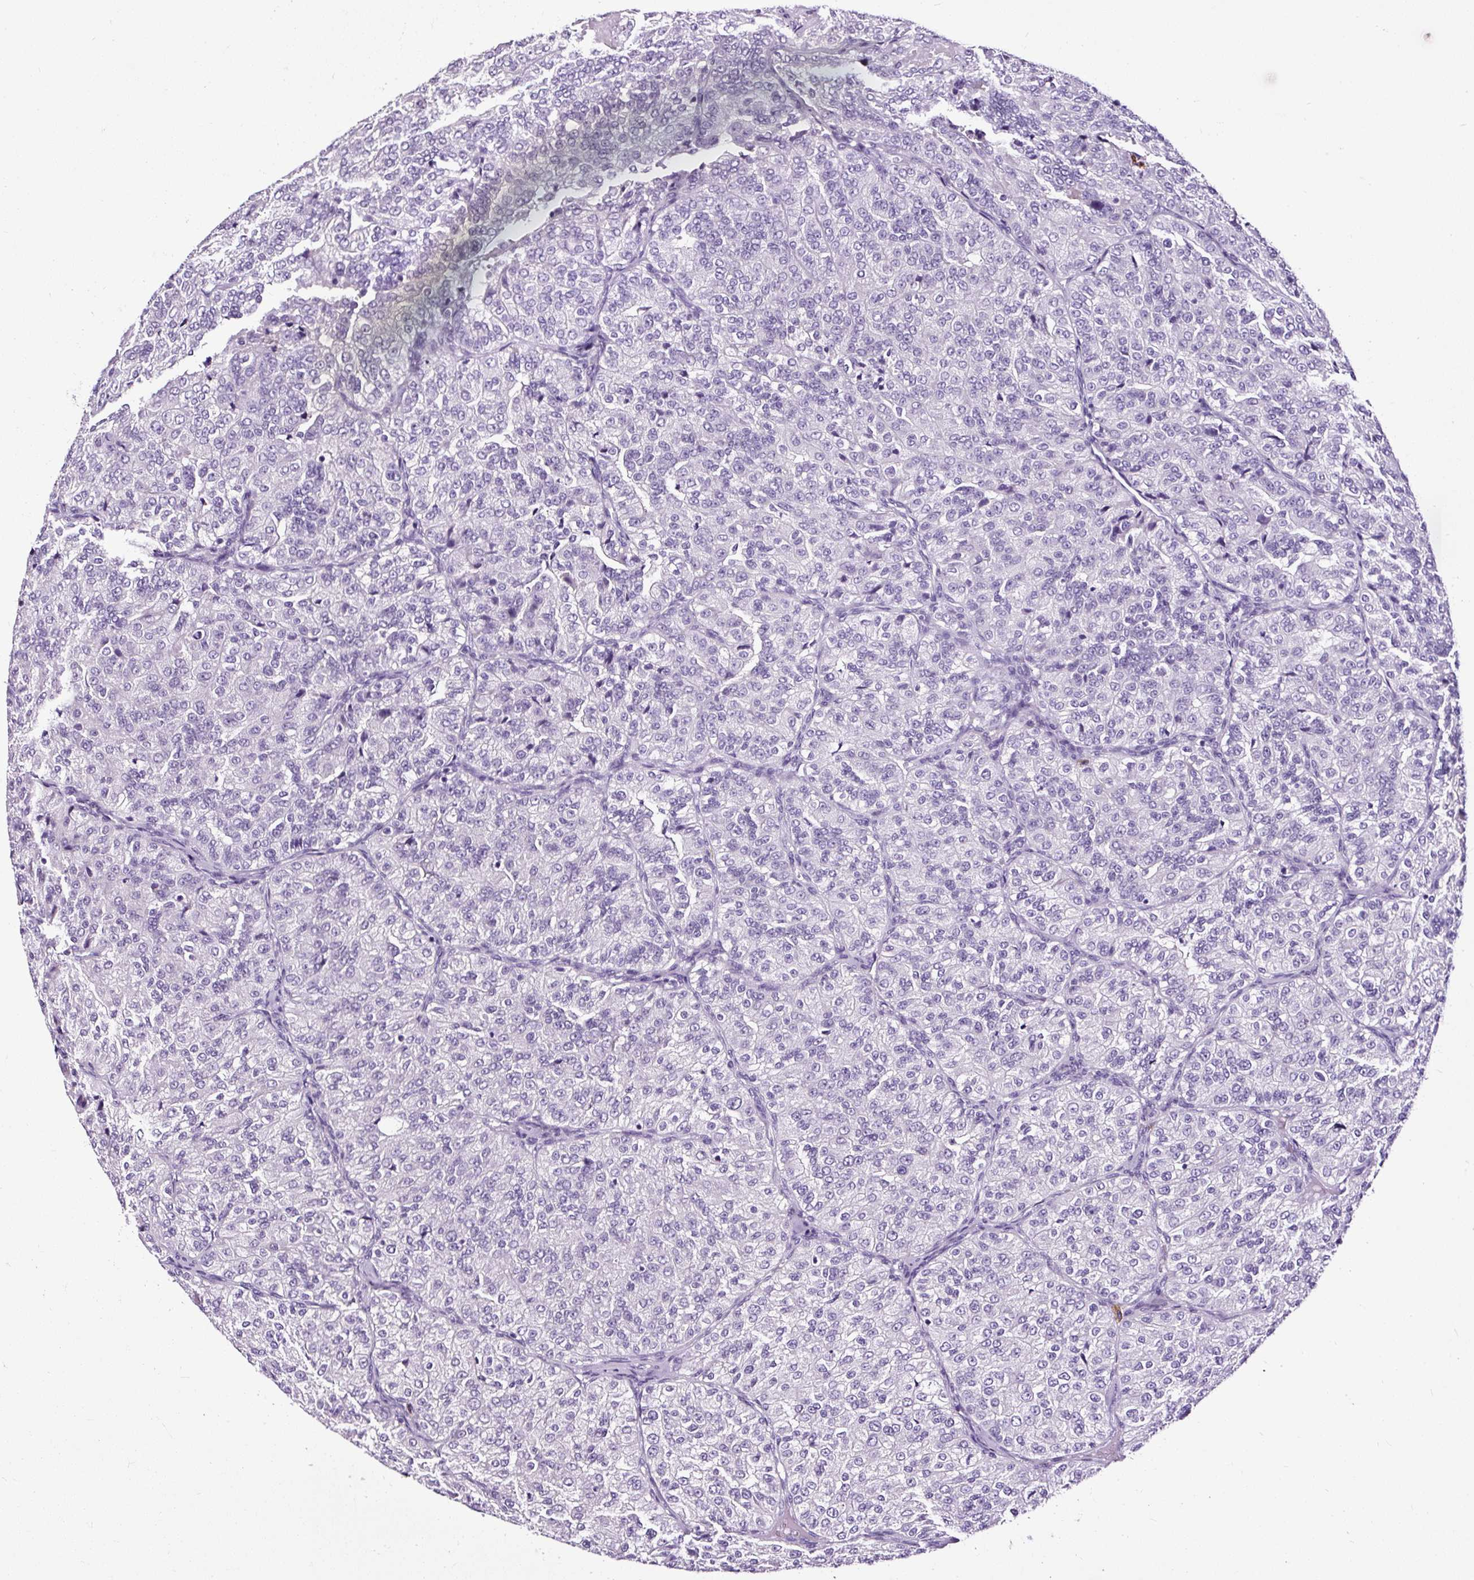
{"staining": {"intensity": "negative", "quantity": "none", "location": "none"}, "tissue": "renal cancer", "cell_type": "Tumor cells", "image_type": "cancer", "snomed": [{"axis": "morphology", "description": "Adenocarcinoma, NOS"}, {"axis": "topography", "description": "Kidney"}], "caption": "The IHC micrograph has no significant expression in tumor cells of renal adenocarcinoma tissue.", "gene": "SLC7A8", "patient": {"sex": "female", "age": 63}}